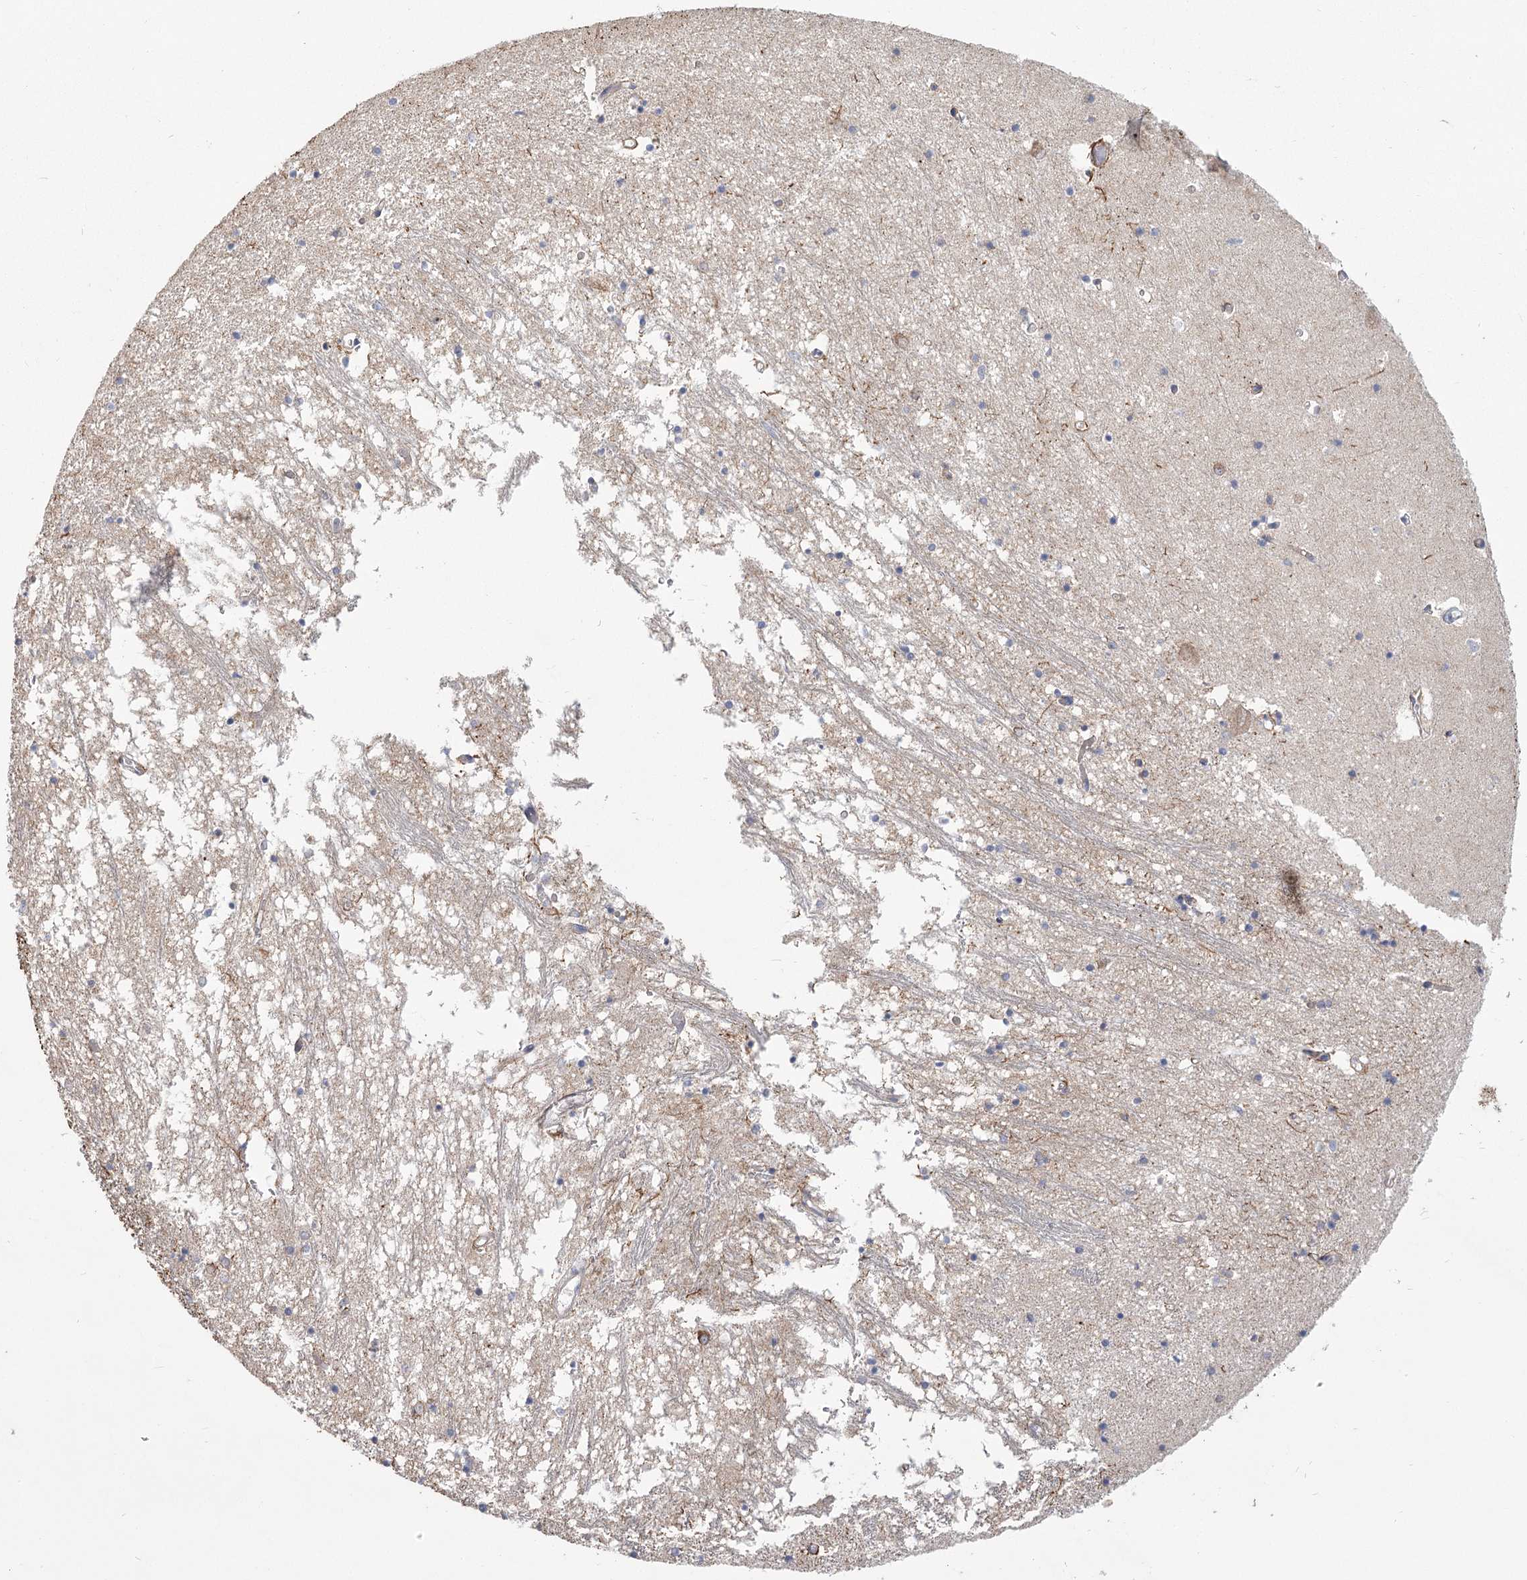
{"staining": {"intensity": "weak", "quantity": "<25%", "location": "cytoplasmic/membranous"}, "tissue": "hippocampus", "cell_type": "Glial cells", "image_type": "normal", "snomed": [{"axis": "morphology", "description": "Normal tissue, NOS"}, {"axis": "topography", "description": "Hippocampus"}], "caption": "IHC image of unremarkable hippocampus: human hippocampus stained with DAB shows no significant protein positivity in glial cells.", "gene": "CNTLN", "patient": {"sex": "male", "age": 70}}